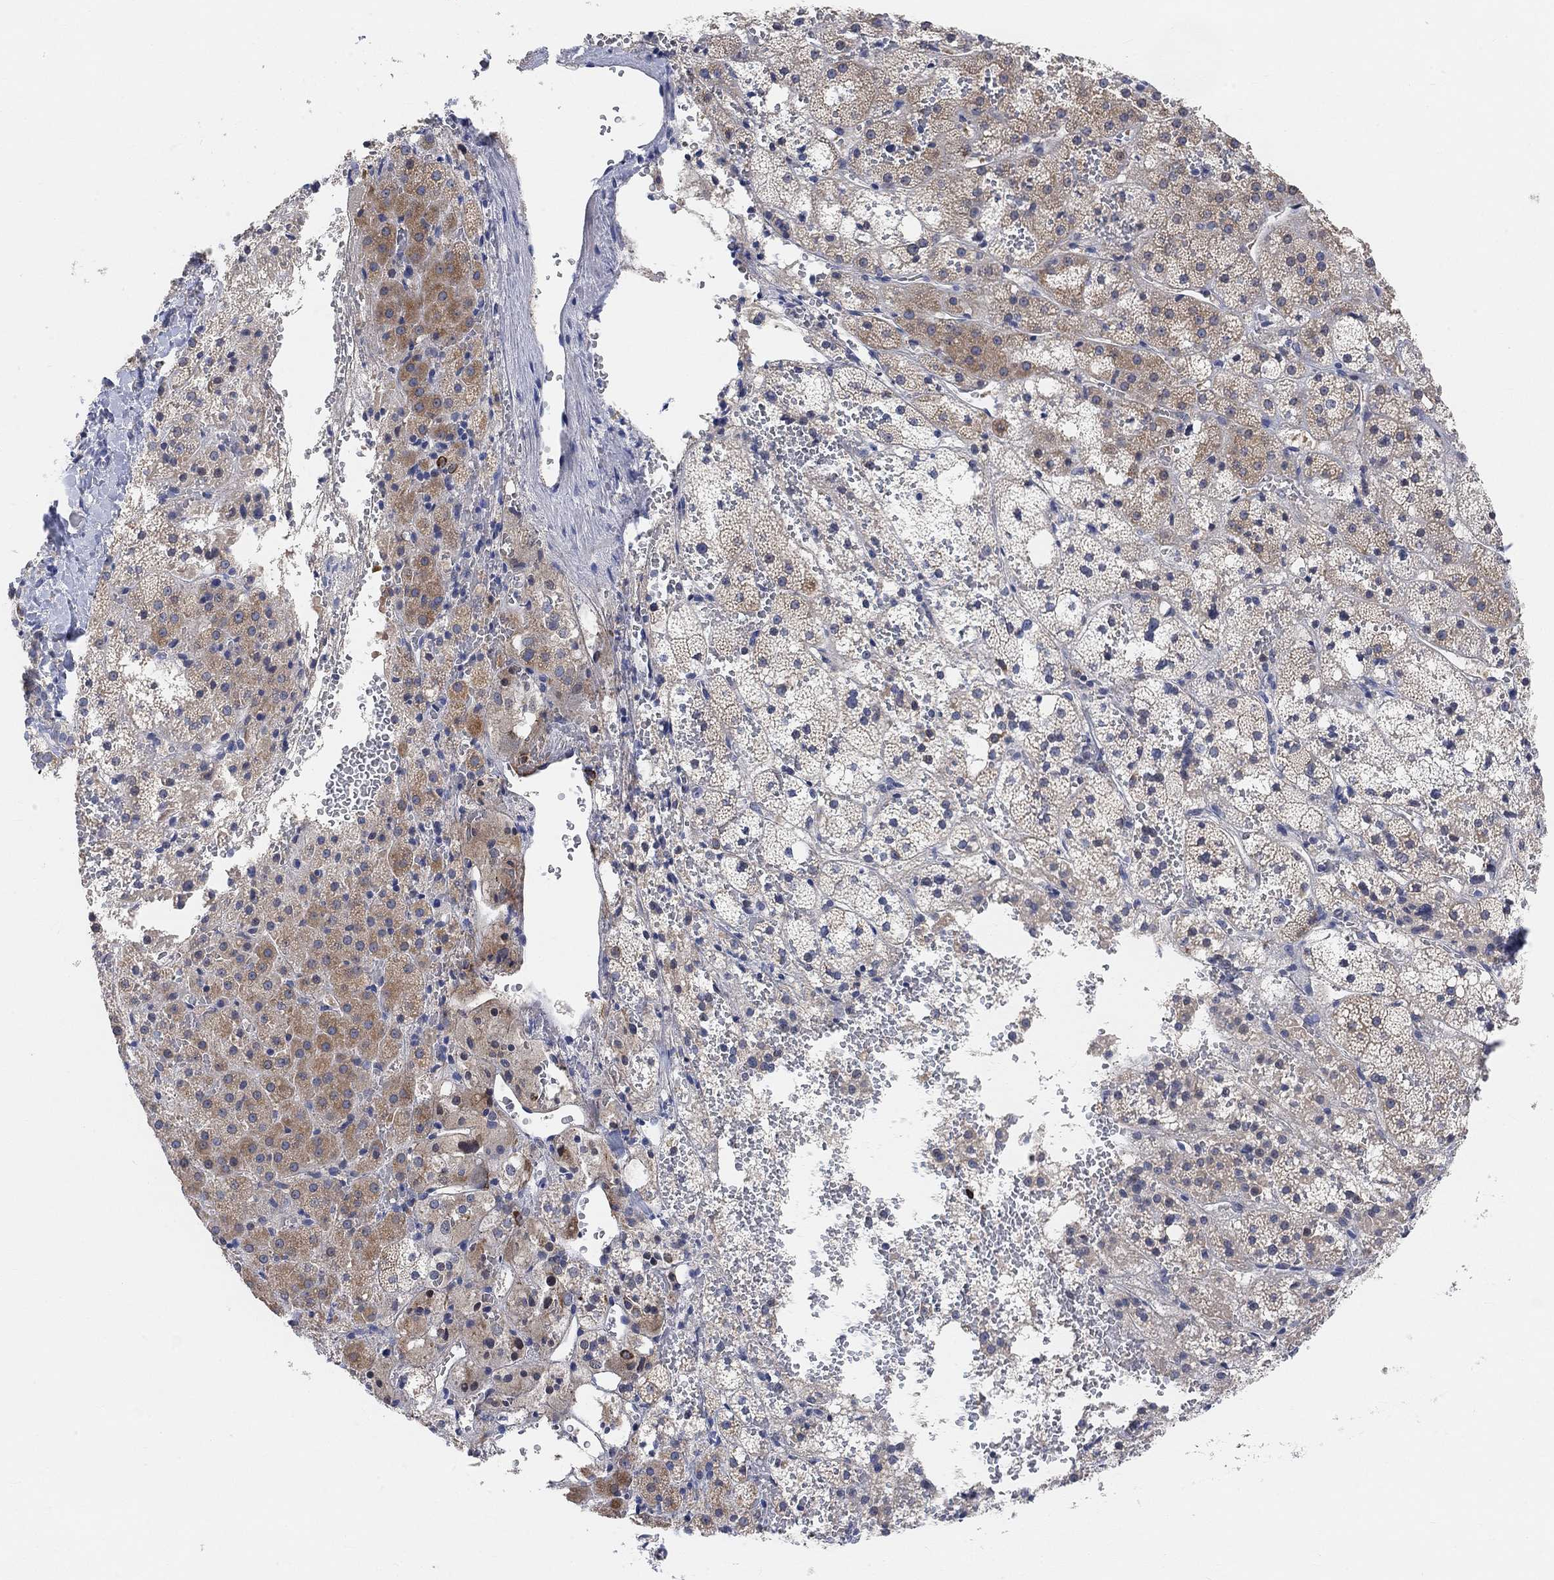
{"staining": {"intensity": "moderate", "quantity": "<25%", "location": "cytoplasmic/membranous"}, "tissue": "adrenal gland", "cell_type": "Glandular cells", "image_type": "normal", "snomed": [{"axis": "morphology", "description": "Normal tissue, NOS"}, {"axis": "topography", "description": "Adrenal gland"}], "caption": "IHC micrograph of unremarkable adrenal gland: adrenal gland stained using immunohistochemistry displays low levels of moderate protein expression localized specifically in the cytoplasmic/membranous of glandular cells, appearing as a cytoplasmic/membranous brown color.", "gene": "HCRTR1", "patient": {"sex": "male", "age": 53}}